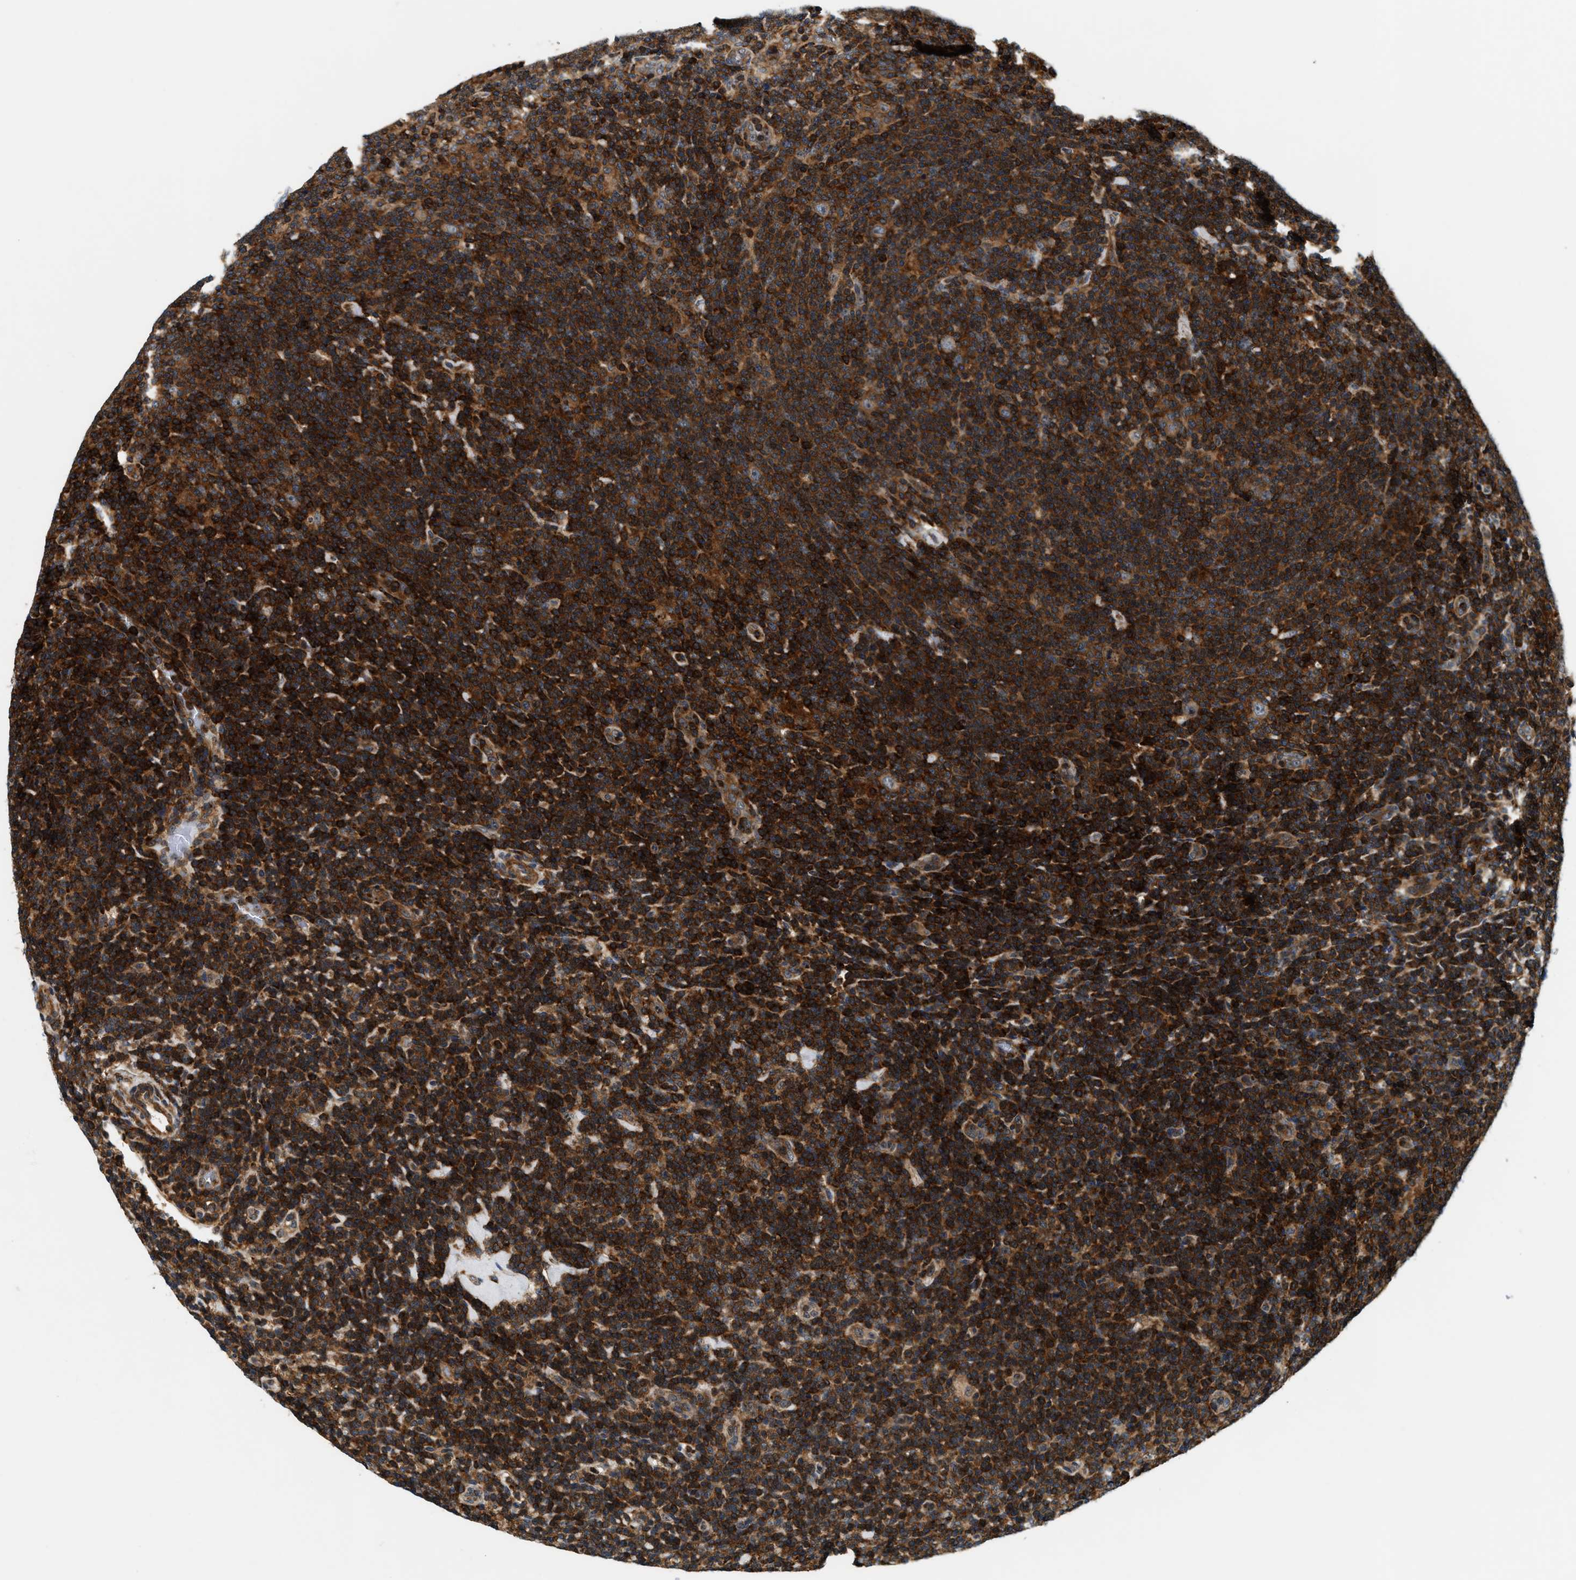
{"staining": {"intensity": "moderate", "quantity": ">75%", "location": "cytoplasmic/membranous"}, "tissue": "lymphoma", "cell_type": "Tumor cells", "image_type": "cancer", "snomed": [{"axis": "morphology", "description": "Hodgkin's disease, NOS"}, {"axis": "topography", "description": "Lymph node"}], "caption": "About >75% of tumor cells in lymphoma display moderate cytoplasmic/membranous protein staining as visualized by brown immunohistochemical staining.", "gene": "SAMD9", "patient": {"sex": "female", "age": 57}}